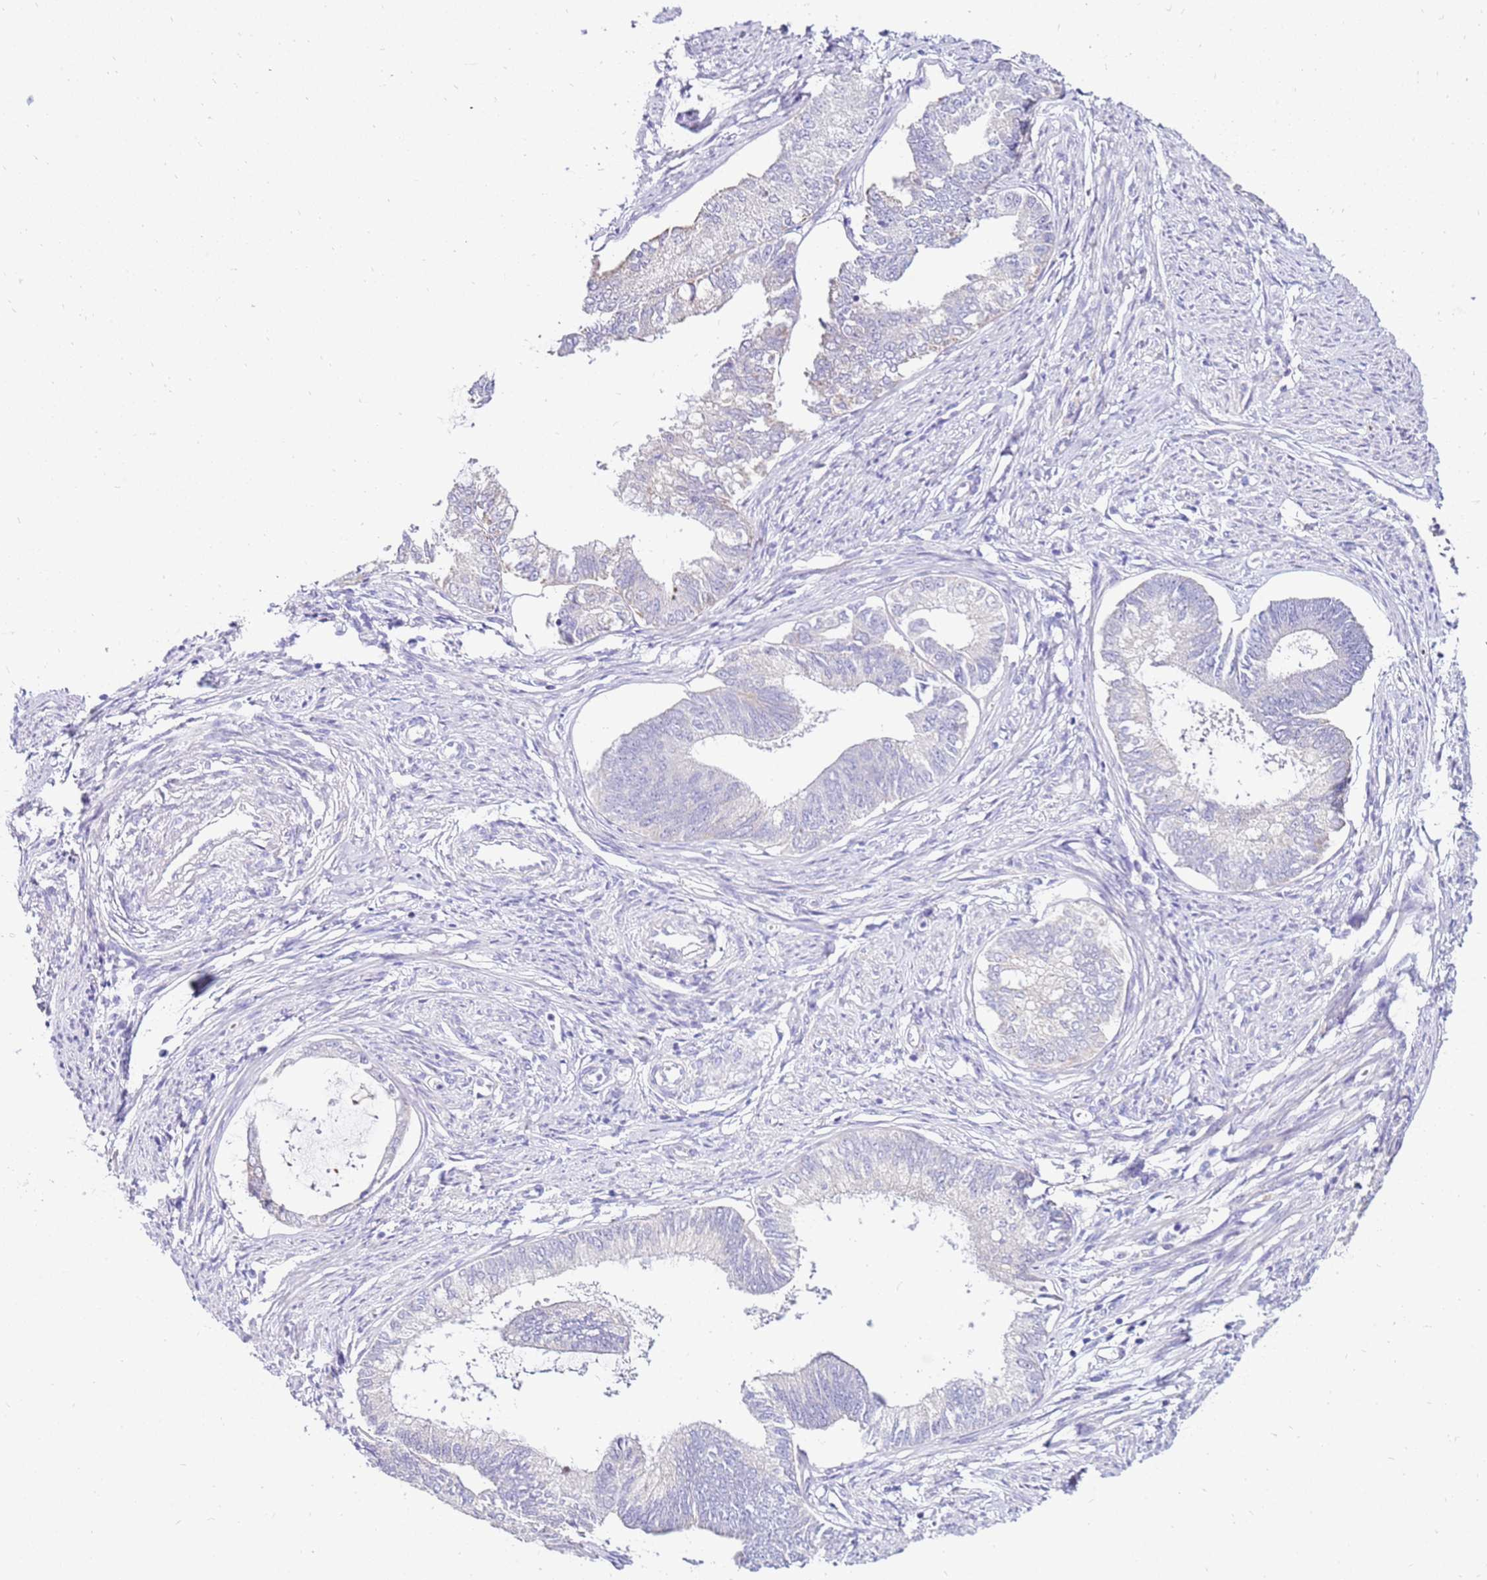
{"staining": {"intensity": "negative", "quantity": "none", "location": "none"}, "tissue": "endometrial cancer", "cell_type": "Tumor cells", "image_type": "cancer", "snomed": [{"axis": "morphology", "description": "Adenocarcinoma, NOS"}, {"axis": "topography", "description": "Endometrium"}], "caption": "An immunohistochemistry histopathology image of endometrial cancer is shown. There is no staining in tumor cells of endometrial cancer.", "gene": "IGF1R", "patient": {"sex": "female", "age": 86}}